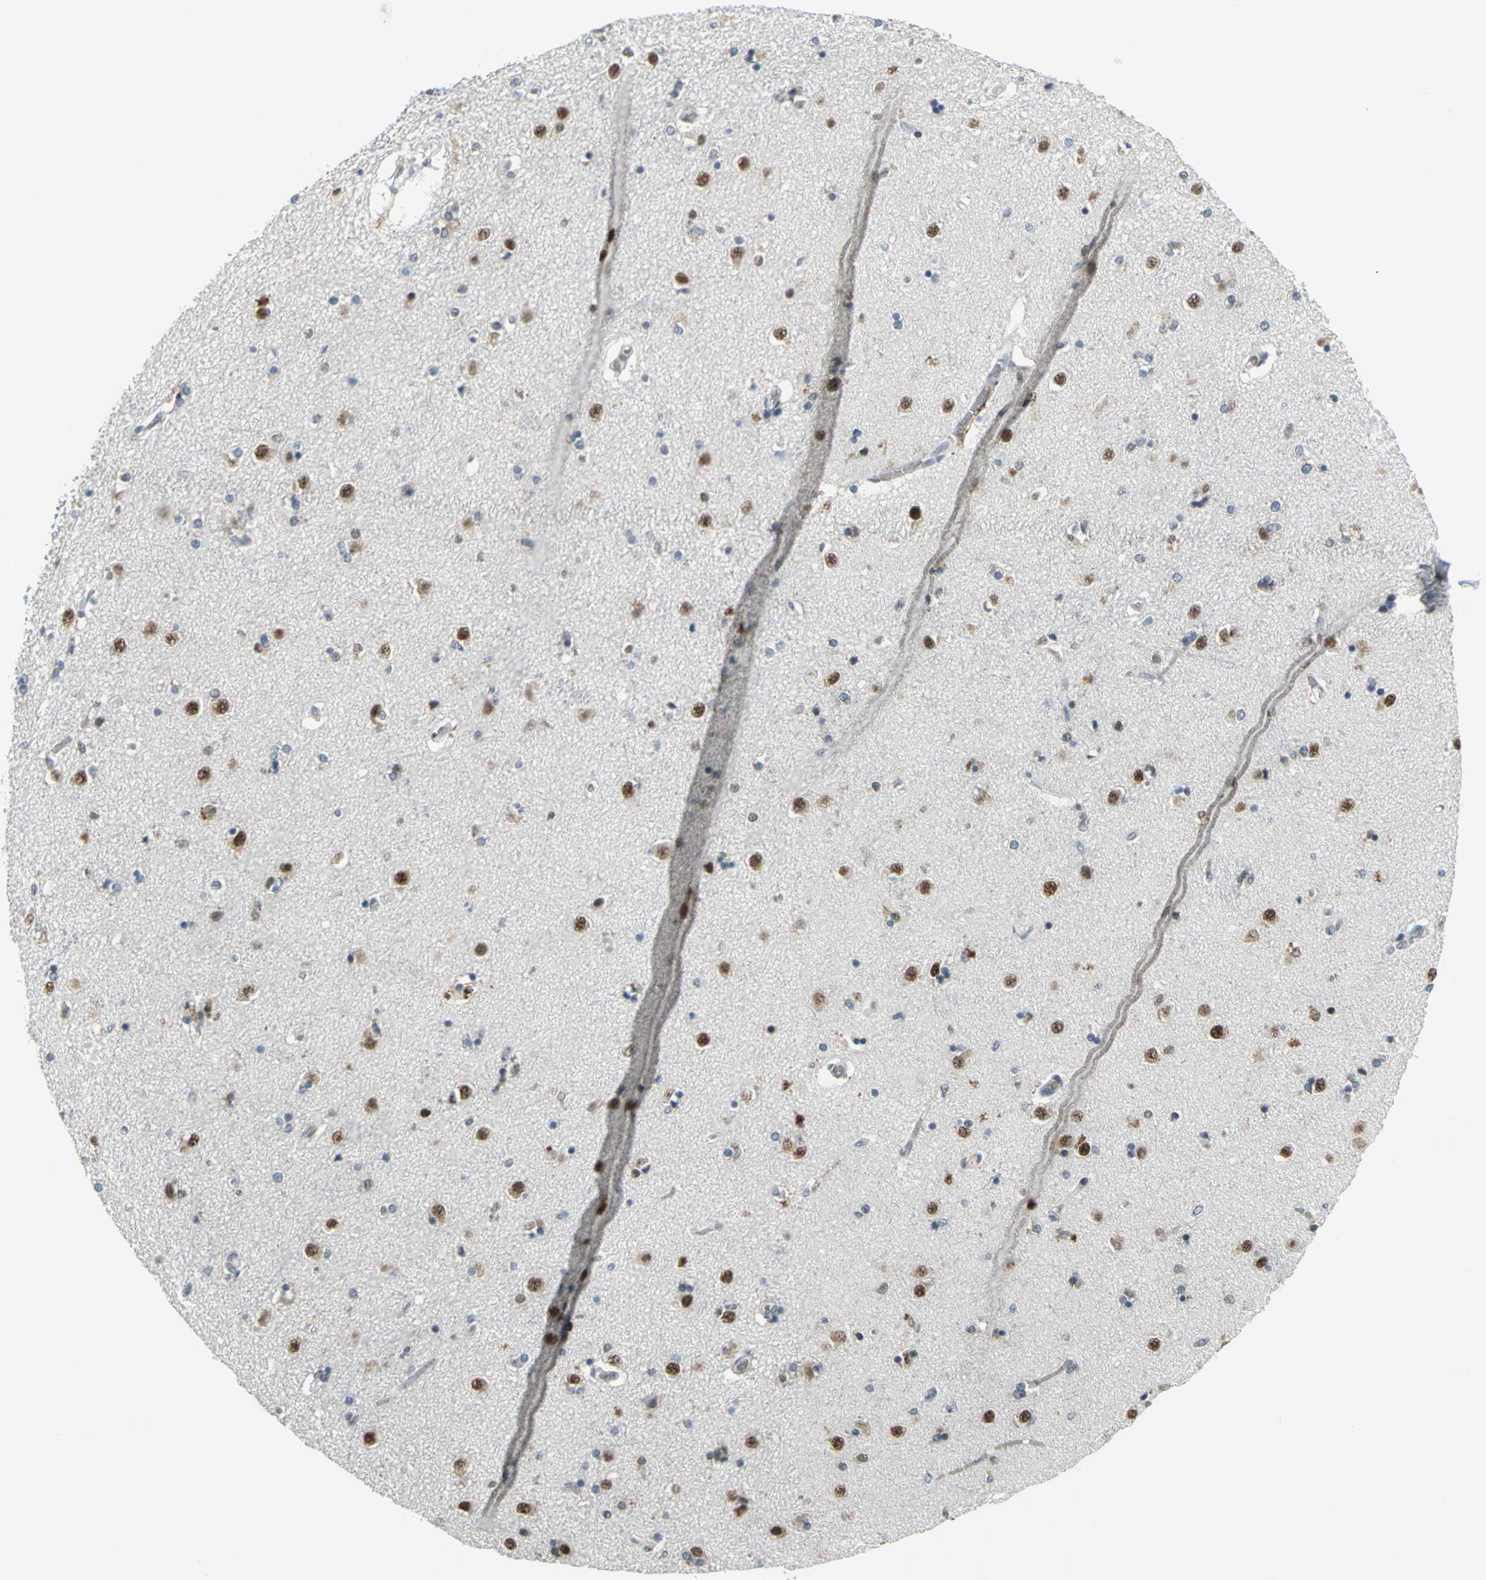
{"staining": {"intensity": "moderate", "quantity": "25%-75%", "location": "nuclear"}, "tissue": "caudate", "cell_type": "Glial cells", "image_type": "normal", "snomed": [{"axis": "morphology", "description": "Normal tissue, NOS"}, {"axis": "topography", "description": "Lateral ventricle wall"}], "caption": "Caudate stained with DAB (3,3'-diaminobenzidine) immunohistochemistry shows medium levels of moderate nuclear expression in about 25%-75% of glial cells.", "gene": "GLI3", "patient": {"sex": "female", "age": 54}}